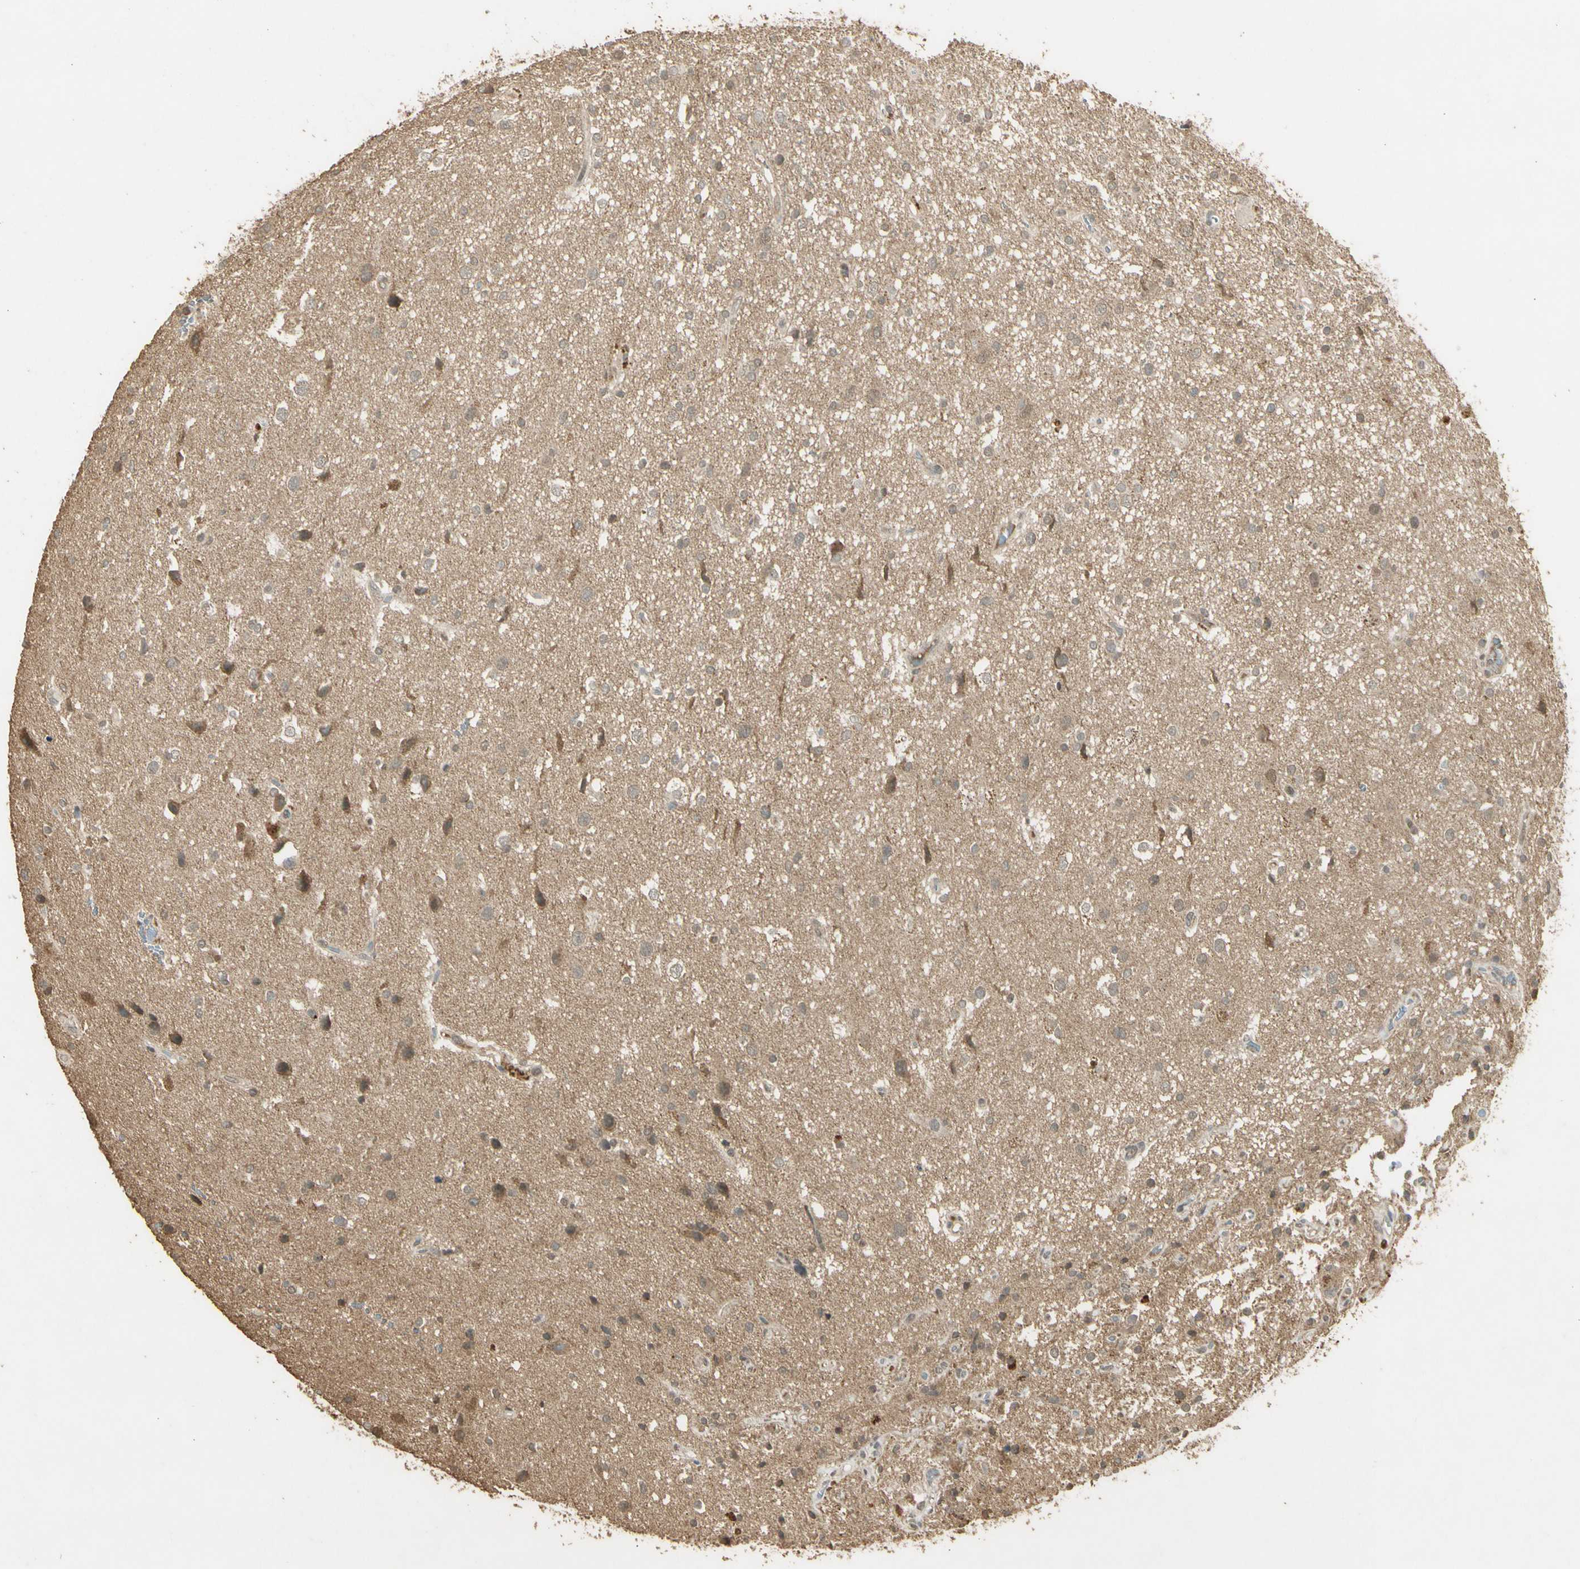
{"staining": {"intensity": "moderate", "quantity": "<25%", "location": "cytoplasmic/membranous"}, "tissue": "glioma", "cell_type": "Tumor cells", "image_type": "cancer", "snomed": [{"axis": "morphology", "description": "Glioma, malignant, High grade"}, {"axis": "topography", "description": "Brain"}], "caption": "The image shows a brown stain indicating the presence of a protein in the cytoplasmic/membranous of tumor cells in malignant glioma (high-grade). The protein is shown in brown color, while the nuclei are stained blue.", "gene": "GMEB2", "patient": {"sex": "male", "age": 33}}